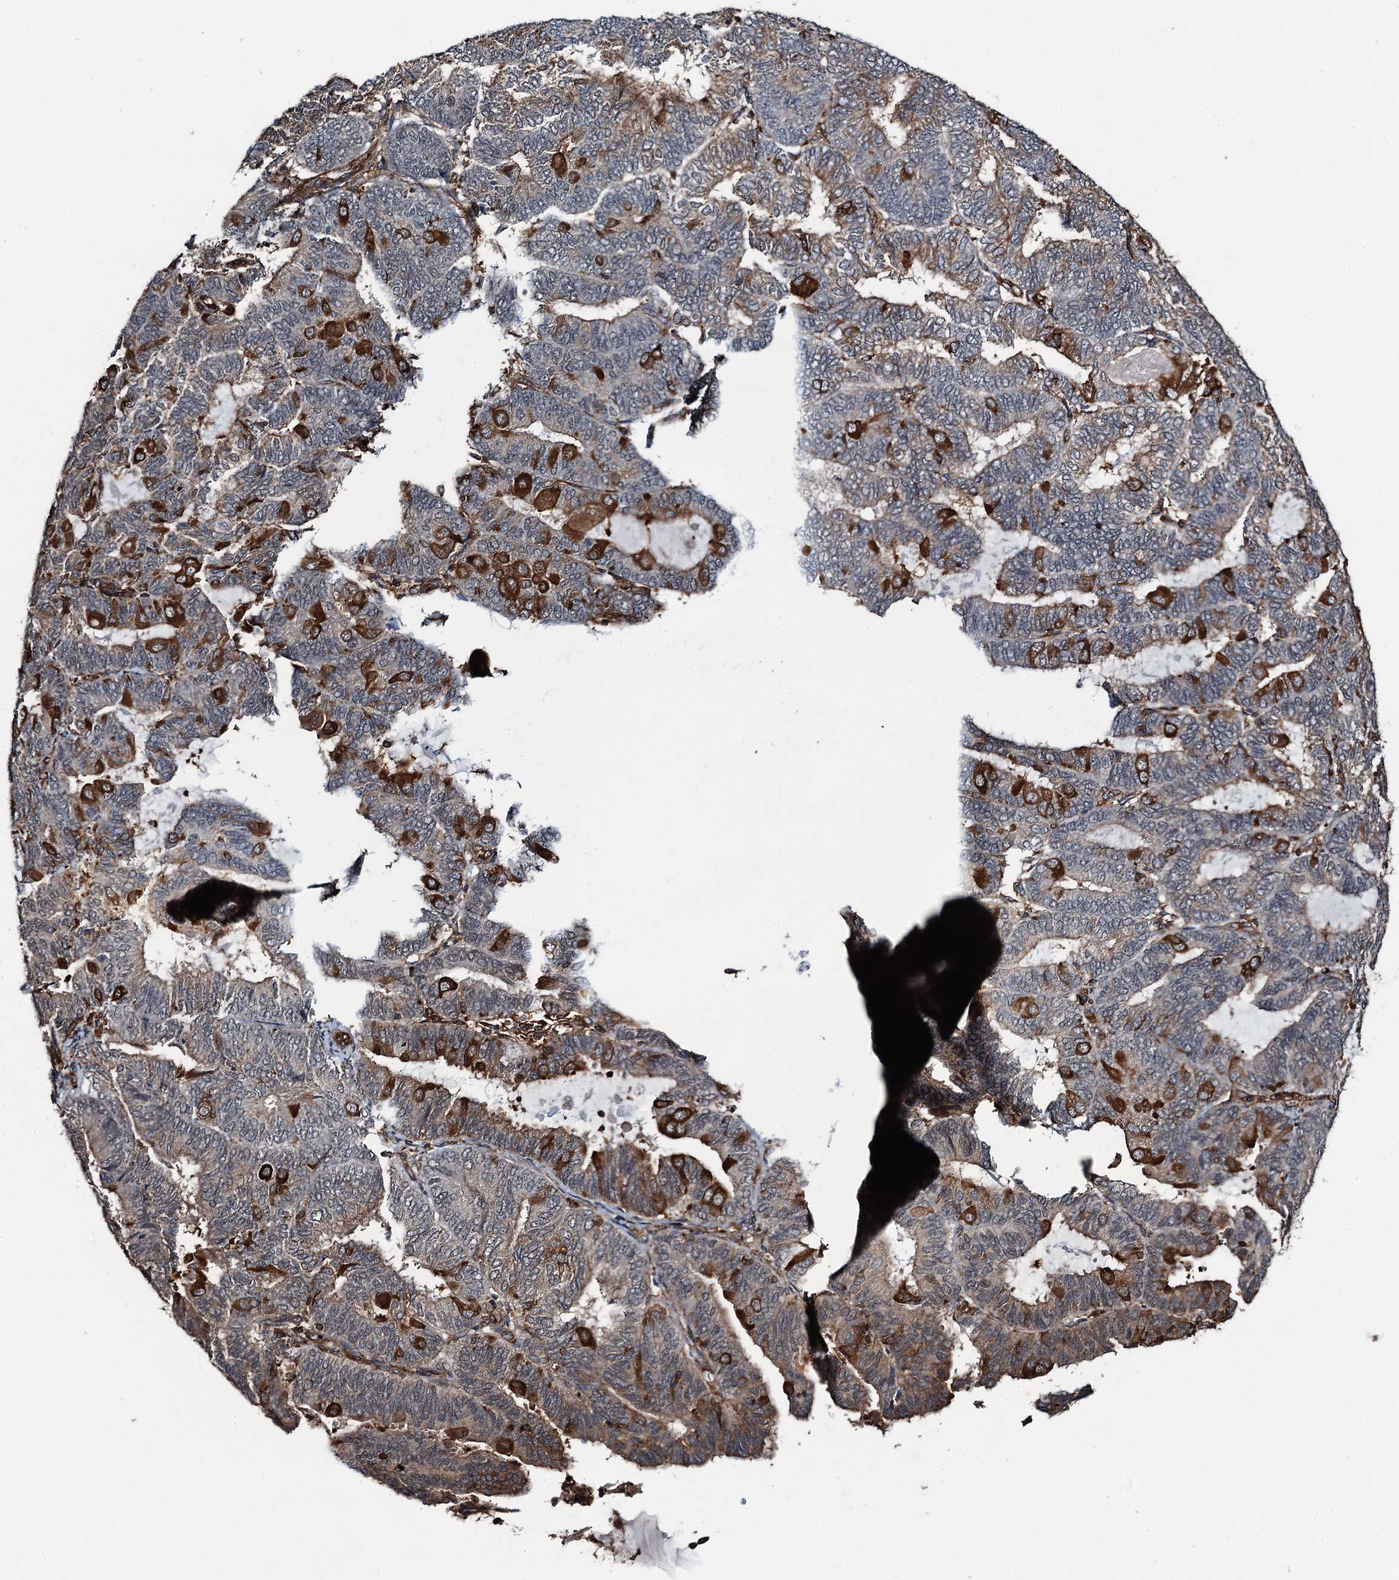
{"staining": {"intensity": "strong", "quantity": "25%-75%", "location": "cytoplasmic/membranous"}, "tissue": "endometrial cancer", "cell_type": "Tumor cells", "image_type": "cancer", "snomed": [{"axis": "morphology", "description": "Adenocarcinoma, NOS"}, {"axis": "topography", "description": "Endometrium"}], "caption": "A brown stain labels strong cytoplasmic/membranous positivity of a protein in human adenocarcinoma (endometrial) tumor cells. The staining was performed using DAB to visualize the protein expression in brown, while the nuclei were stained in blue with hematoxylin (Magnification: 20x).", "gene": "WHAMM", "patient": {"sex": "female", "age": 81}}